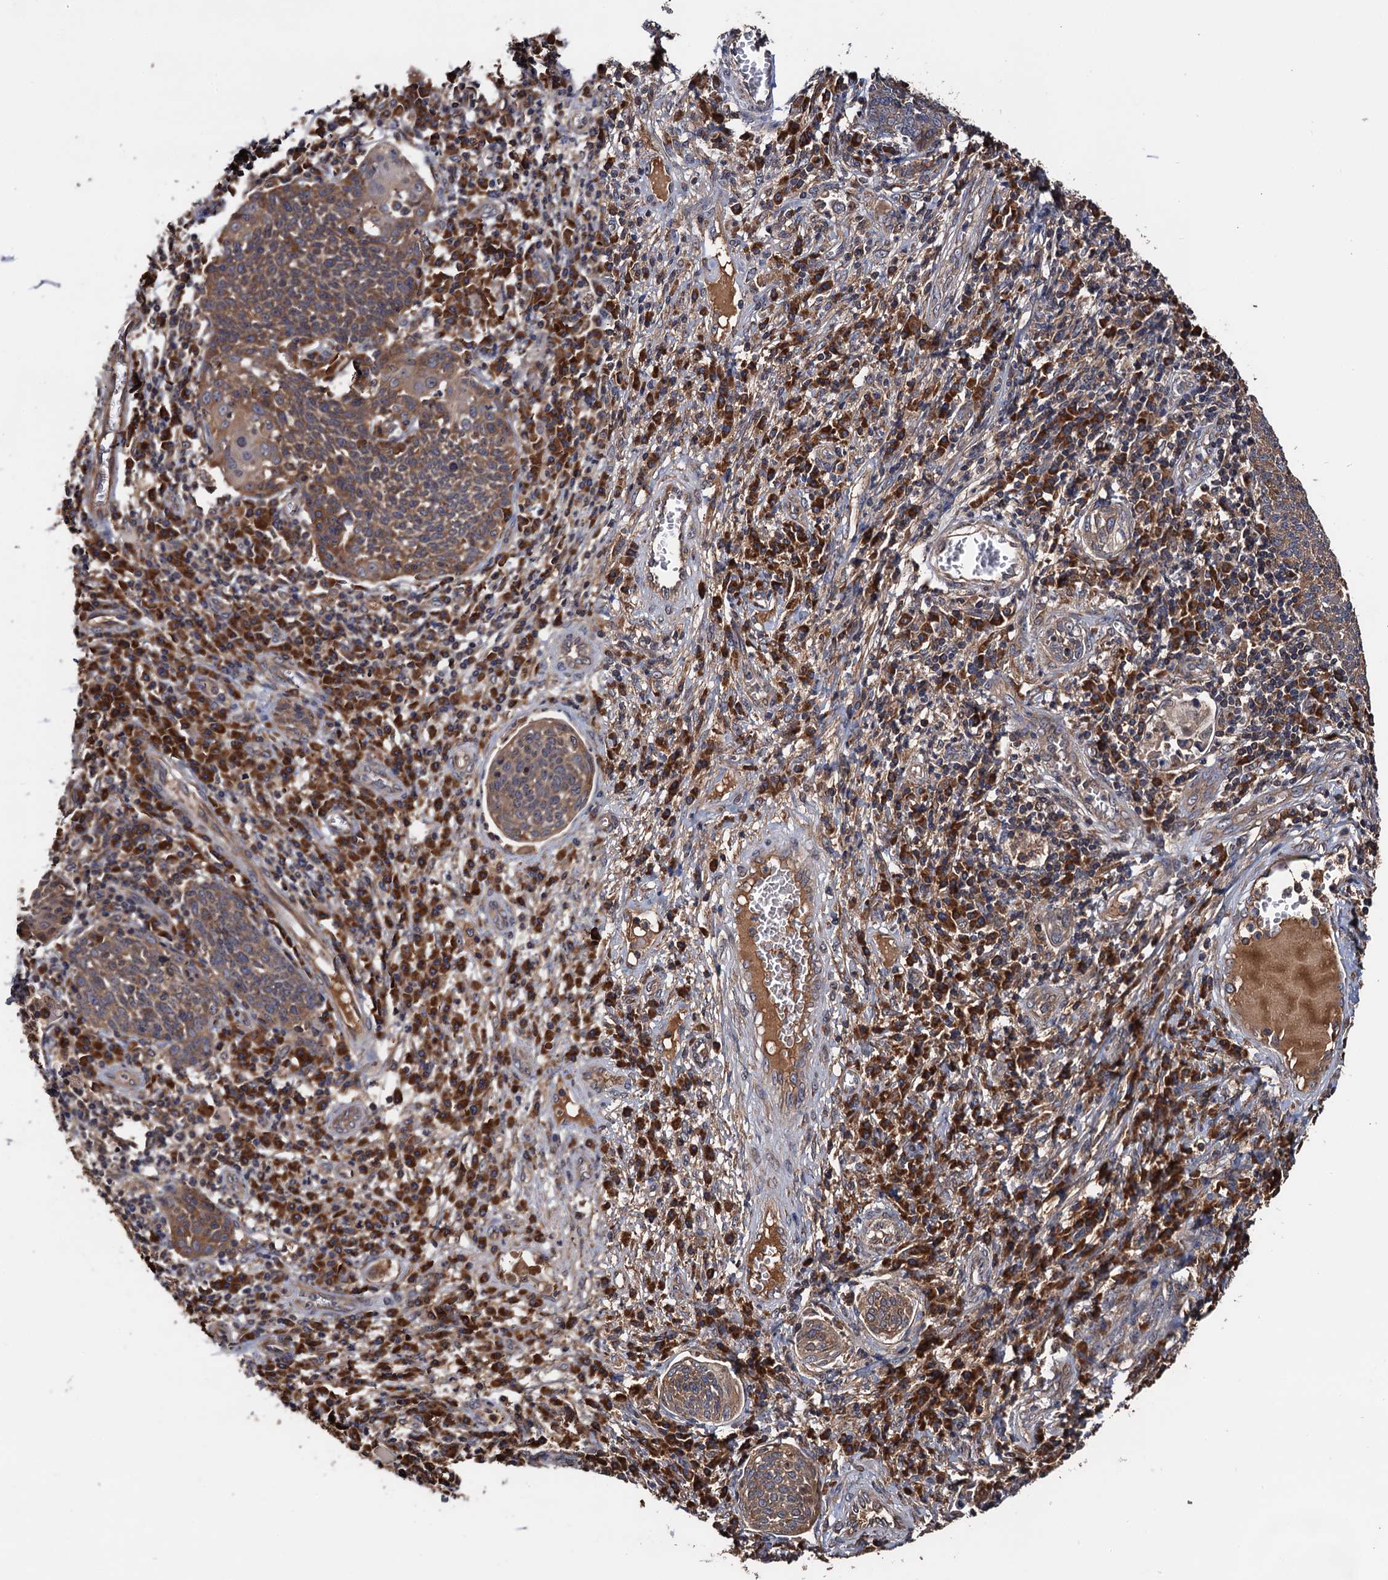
{"staining": {"intensity": "moderate", "quantity": ">75%", "location": "cytoplasmic/membranous"}, "tissue": "cervical cancer", "cell_type": "Tumor cells", "image_type": "cancer", "snomed": [{"axis": "morphology", "description": "Squamous cell carcinoma, NOS"}, {"axis": "topography", "description": "Cervix"}], "caption": "Immunohistochemistry (IHC) image of neoplastic tissue: squamous cell carcinoma (cervical) stained using immunohistochemistry (IHC) shows medium levels of moderate protein expression localized specifically in the cytoplasmic/membranous of tumor cells, appearing as a cytoplasmic/membranous brown color.", "gene": "RGS11", "patient": {"sex": "female", "age": 34}}